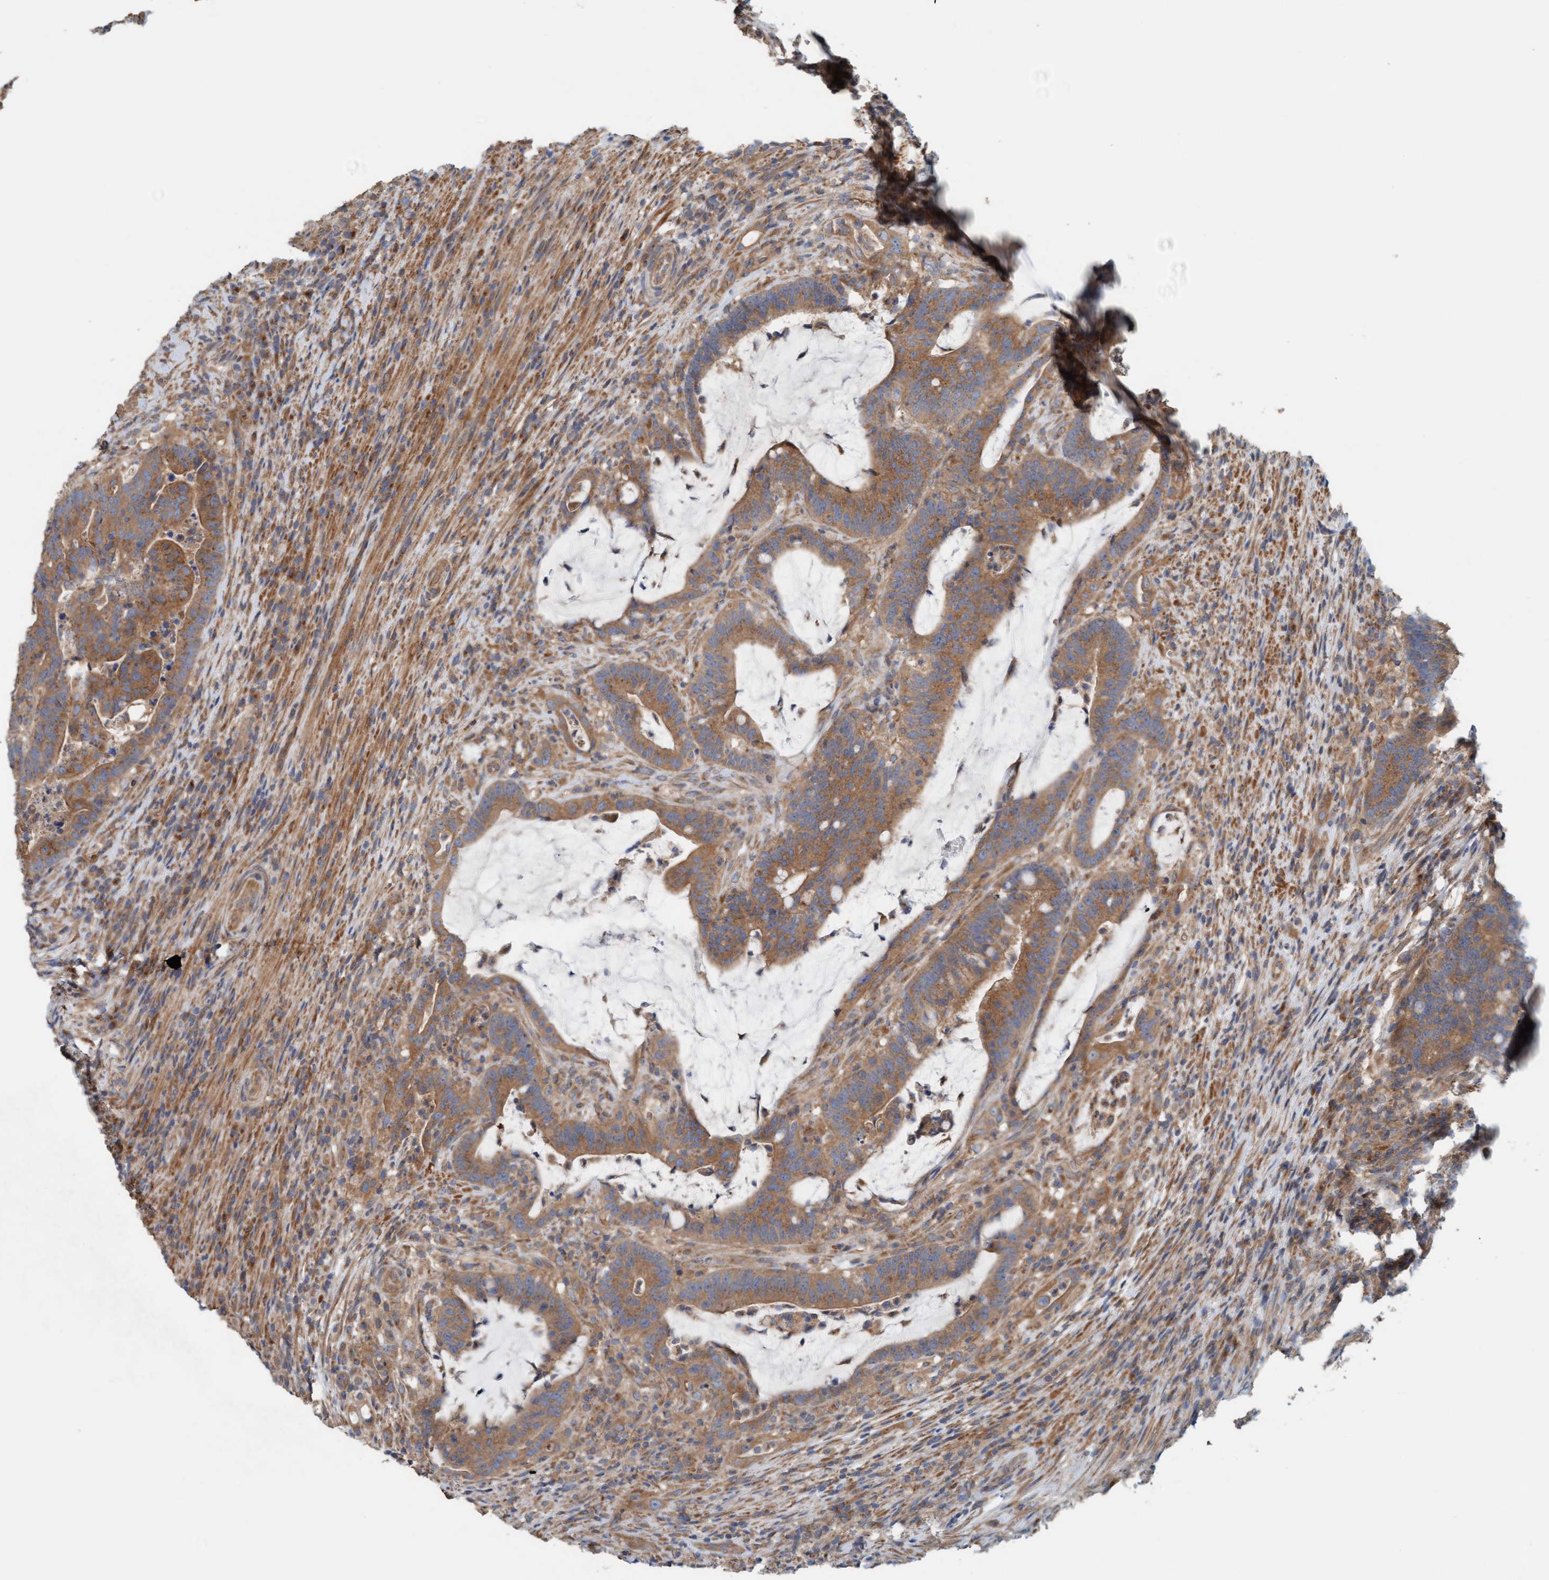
{"staining": {"intensity": "moderate", "quantity": ">75%", "location": "cytoplasmic/membranous"}, "tissue": "colorectal cancer", "cell_type": "Tumor cells", "image_type": "cancer", "snomed": [{"axis": "morphology", "description": "Adenocarcinoma, NOS"}, {"axis": "topography", "description": "Colon"}], "caption": "Immunohistochemistry (DAB (3,3'-diaminobenzidine)) staining of adenocarcinoma (colorectal) shows moderate cytoplasmic/membranous protein staining in approximately >75% of tumor cells. (DAB (3,3'-diaminobenzidine) = brown stain, brightfield microscopy at high magnification).", "gene": "UBAP1", "patient": {"sex": "female", "age": 66}}